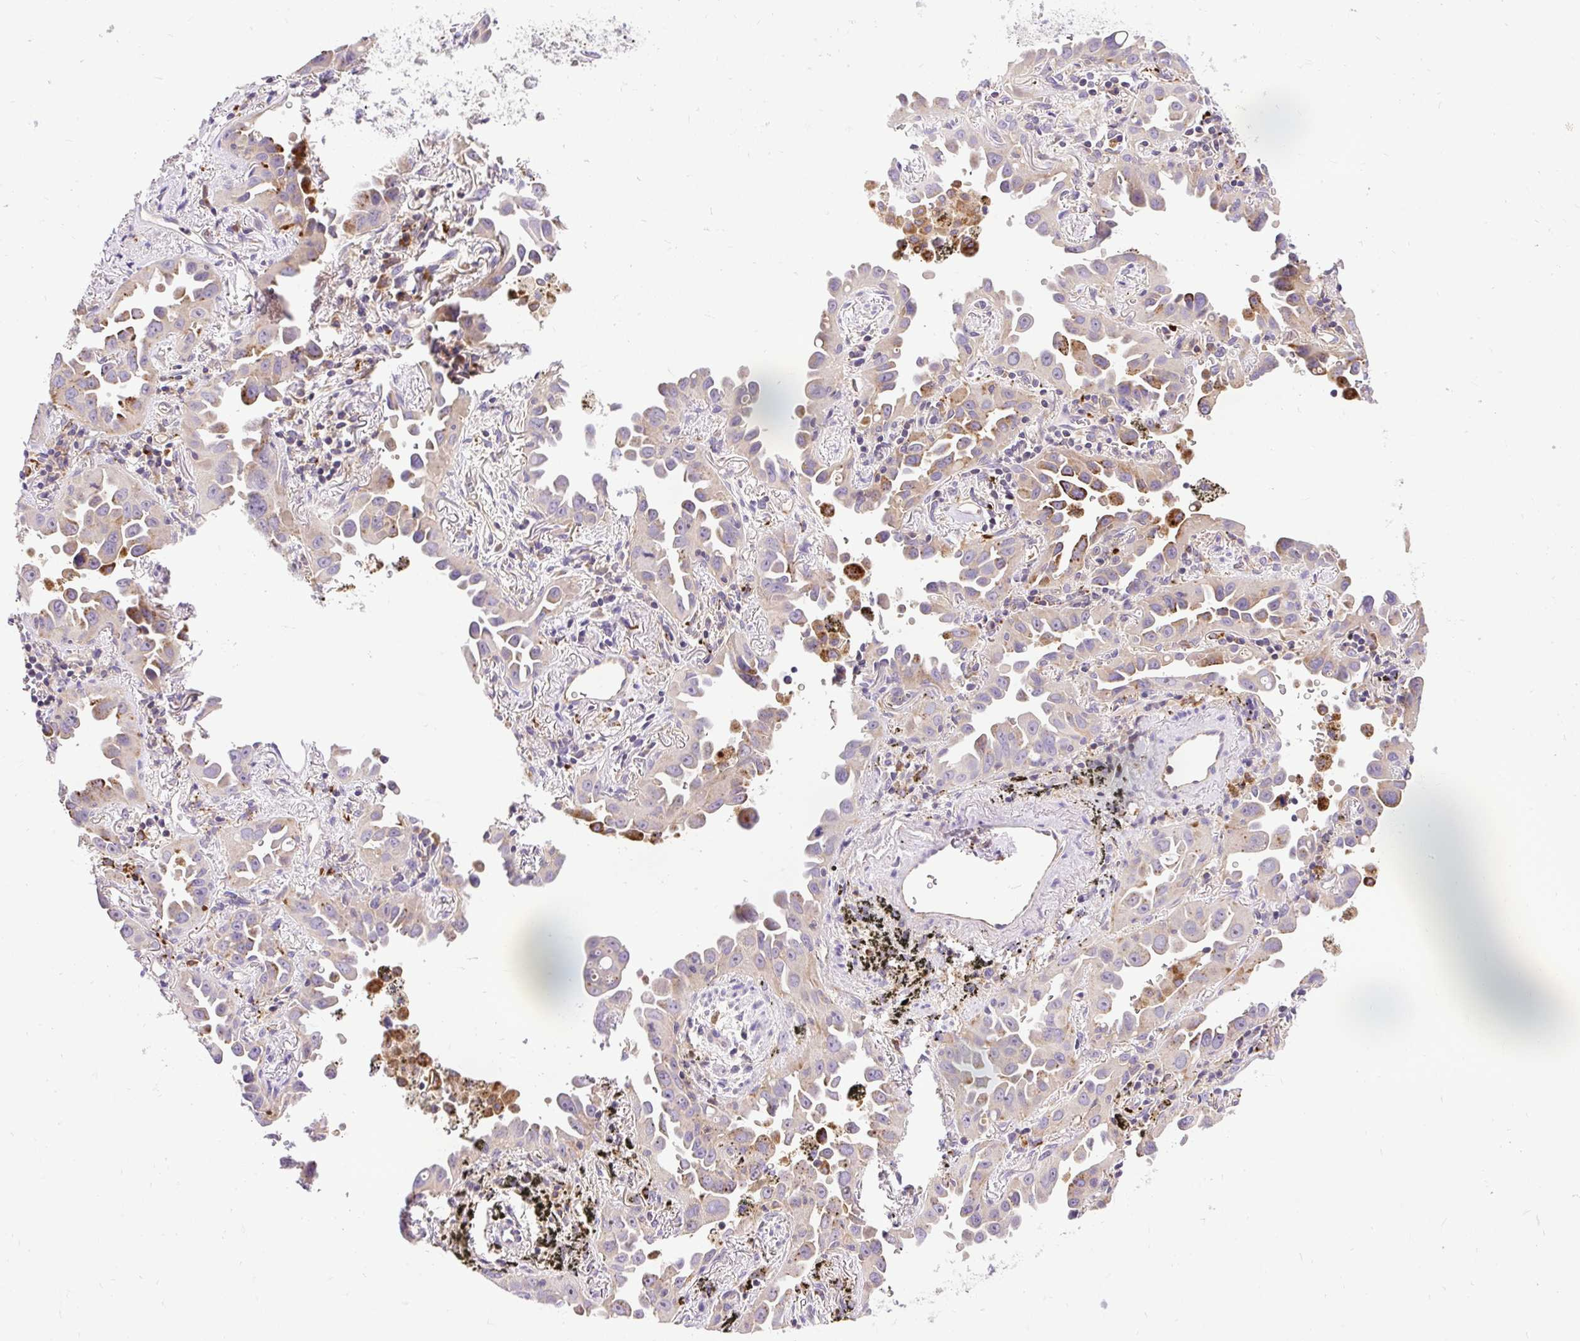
{"staining": {"intensity": "weak", "quantity": "25%-75%", "location": "cytoplasmic/membranous"}, "tissue": "lung cancer", "cell_type": "Tumor cells", "image_type": "cancer", "snomed": [{"axis": "morphology", "description": "Adenocarcinoma, NOS"}, {"axis": "topography", "description": "Lung"}], "caption": "An image of human adenocarcinoma (lung) stained for a protein displays weak cytoplasmic/membranous brown staining in tumor cells. Ihc stains the protein in brown and the nuclei are stained blue.", "gene": "HEXB", "patient": {"sex": "male", "age": 68}}